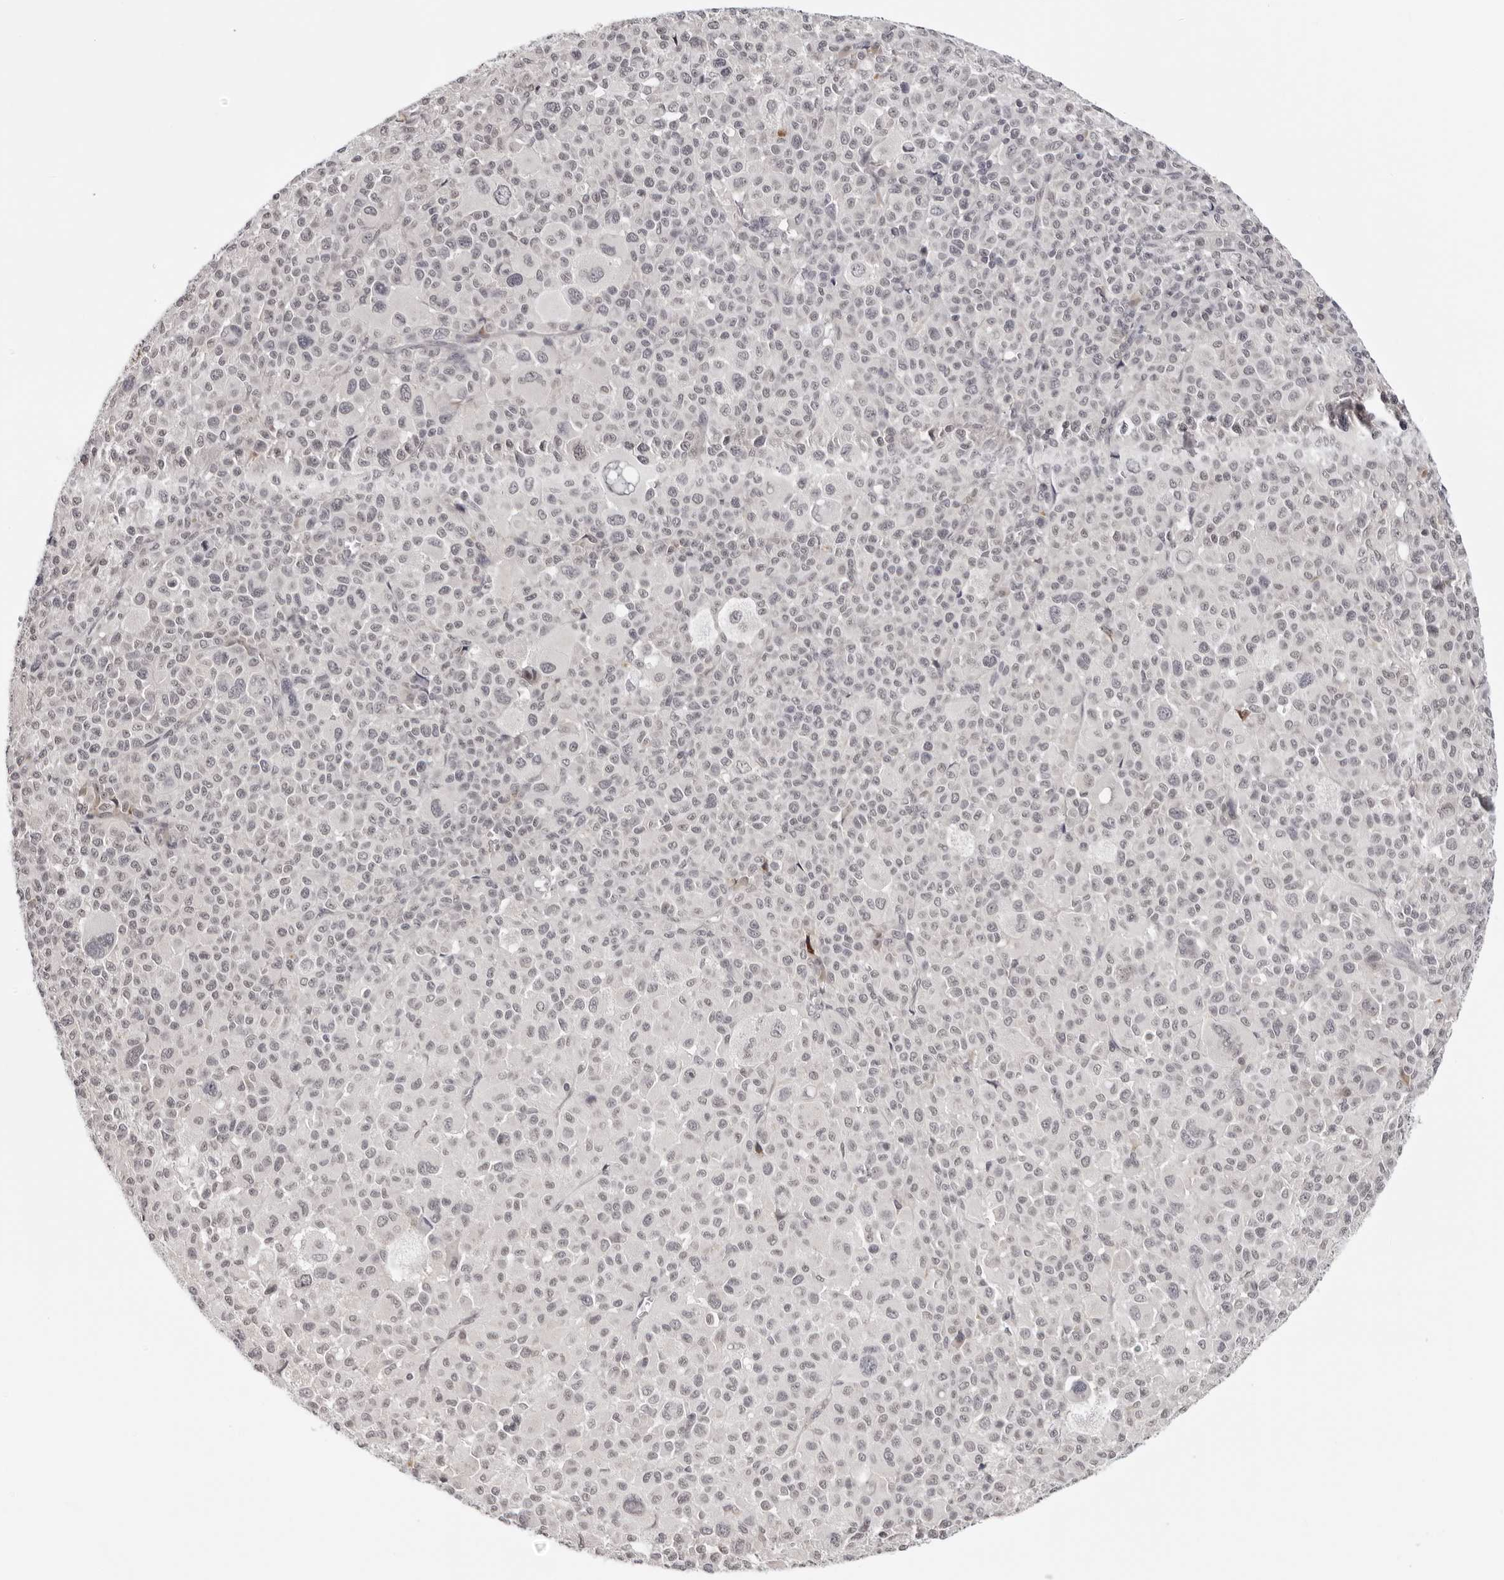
{"staining": {"intensity": "negative", "quantity": "none", "location": "none"}, "tissue": "melanoma", "cell_type": "Tumor cells", "image_type": "cancer", "snomed": [{"axis": "morphology", "description": "Malignant melanoma, Metastatic site"}, {"axis": "topography", "description": "Skin"}], "caption": "Image shows no significant protein positivity in tumor cells of melanoma.", "gene": "PRUNE1", "patient": {"sex": "female", "age": 74}}